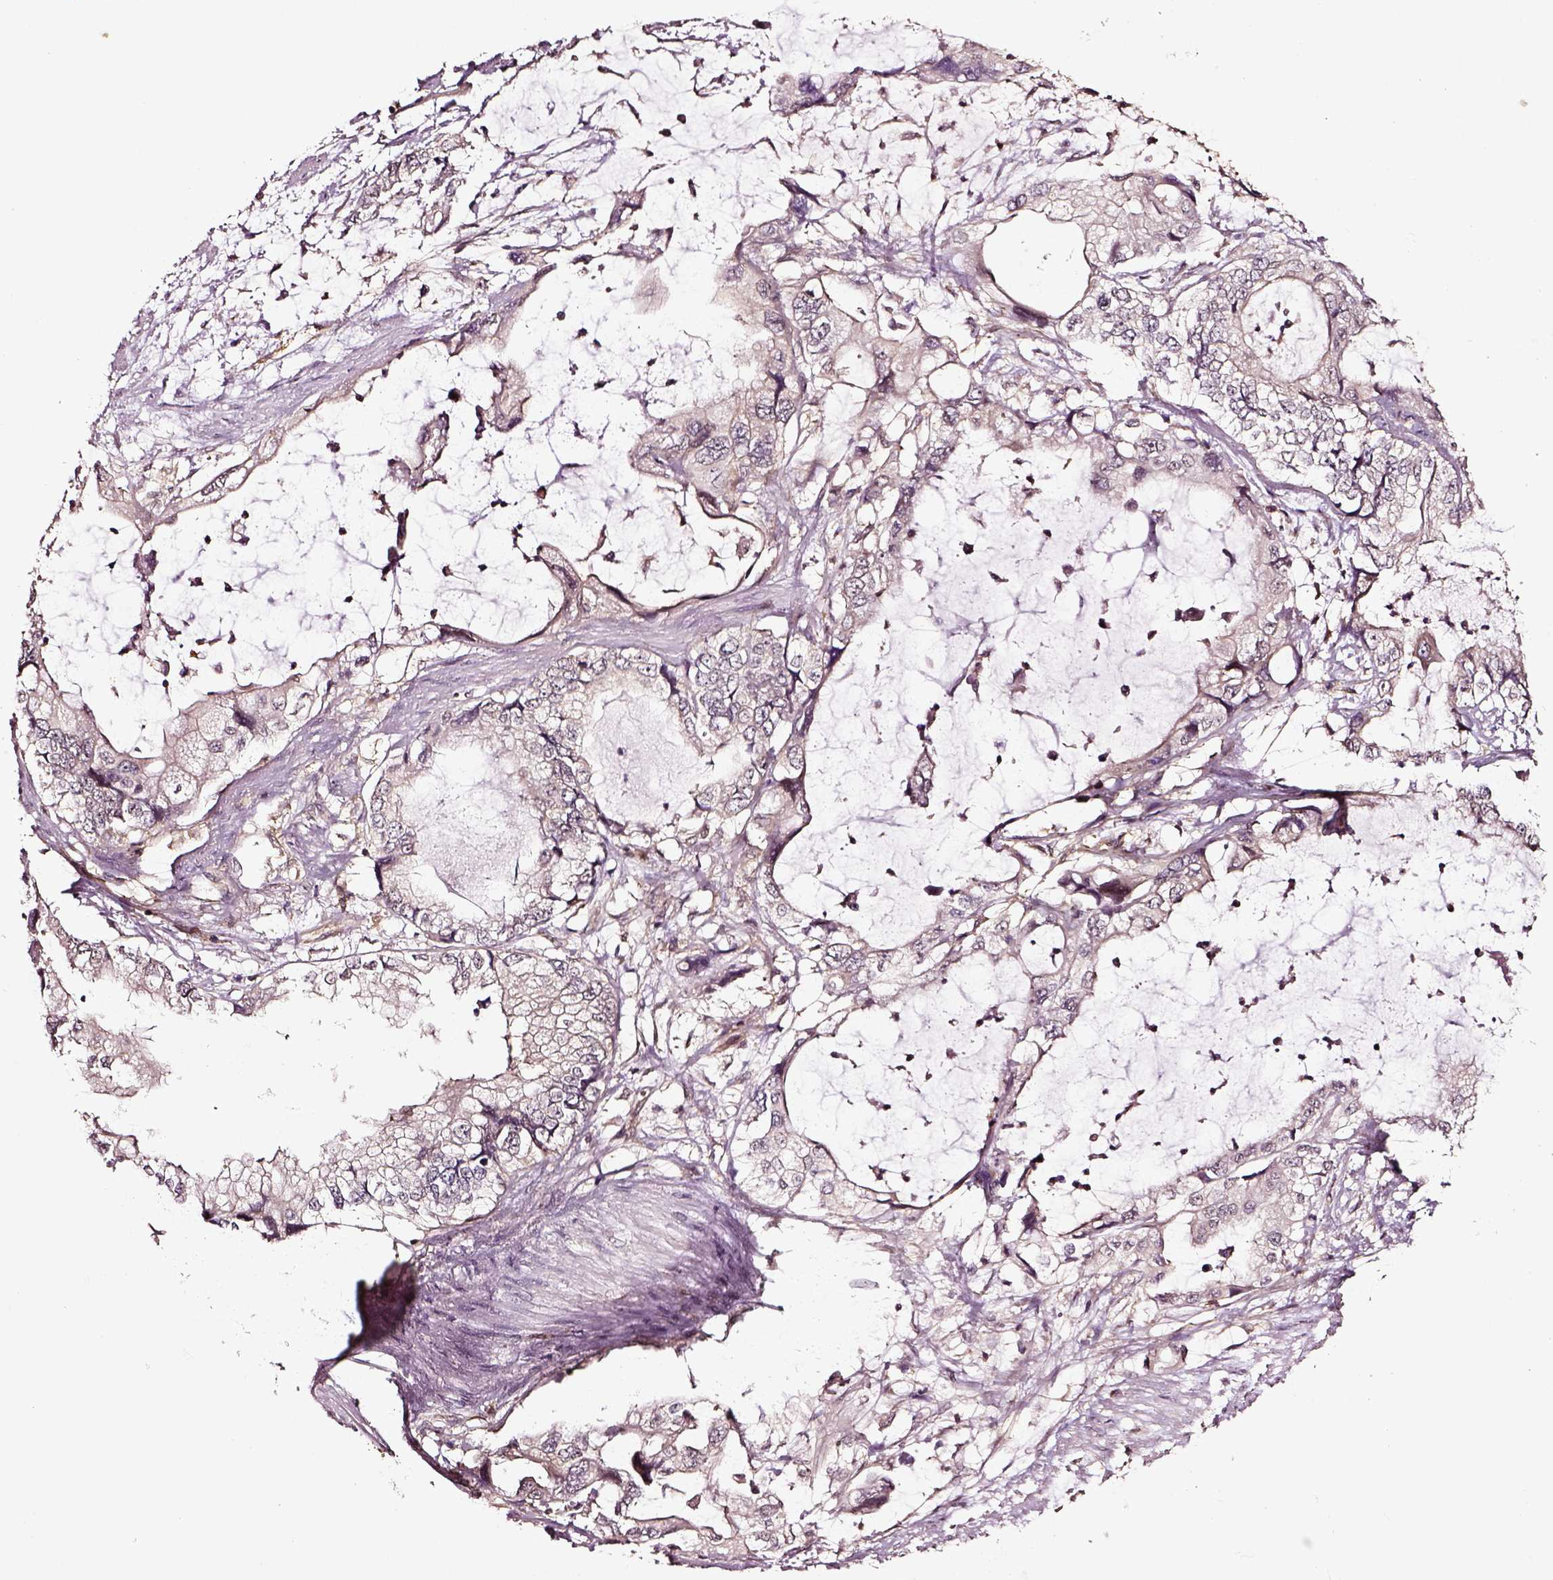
{"staining": {"intensity": "negative", "quantity": "none", "location": "none"}, "tissue": "stomach cancer", "cell_type": "Tumor cells", "image_type": "cancer", "snomed": [{"axis": "morphology", "description": "Adenocarcinoma, NOS"}, {"axis": "topography", "description": "Pancreas"}, {"axis": "topography", "description": "Stomach, upper"}, {"axis": "topography", "description": "Stomach"}], "caption": "The photomicrograph displays no staining of tumor cells in stomach cancer.", "gene": "RASSF5", "patient": {"sex": "male", "age": 77}}